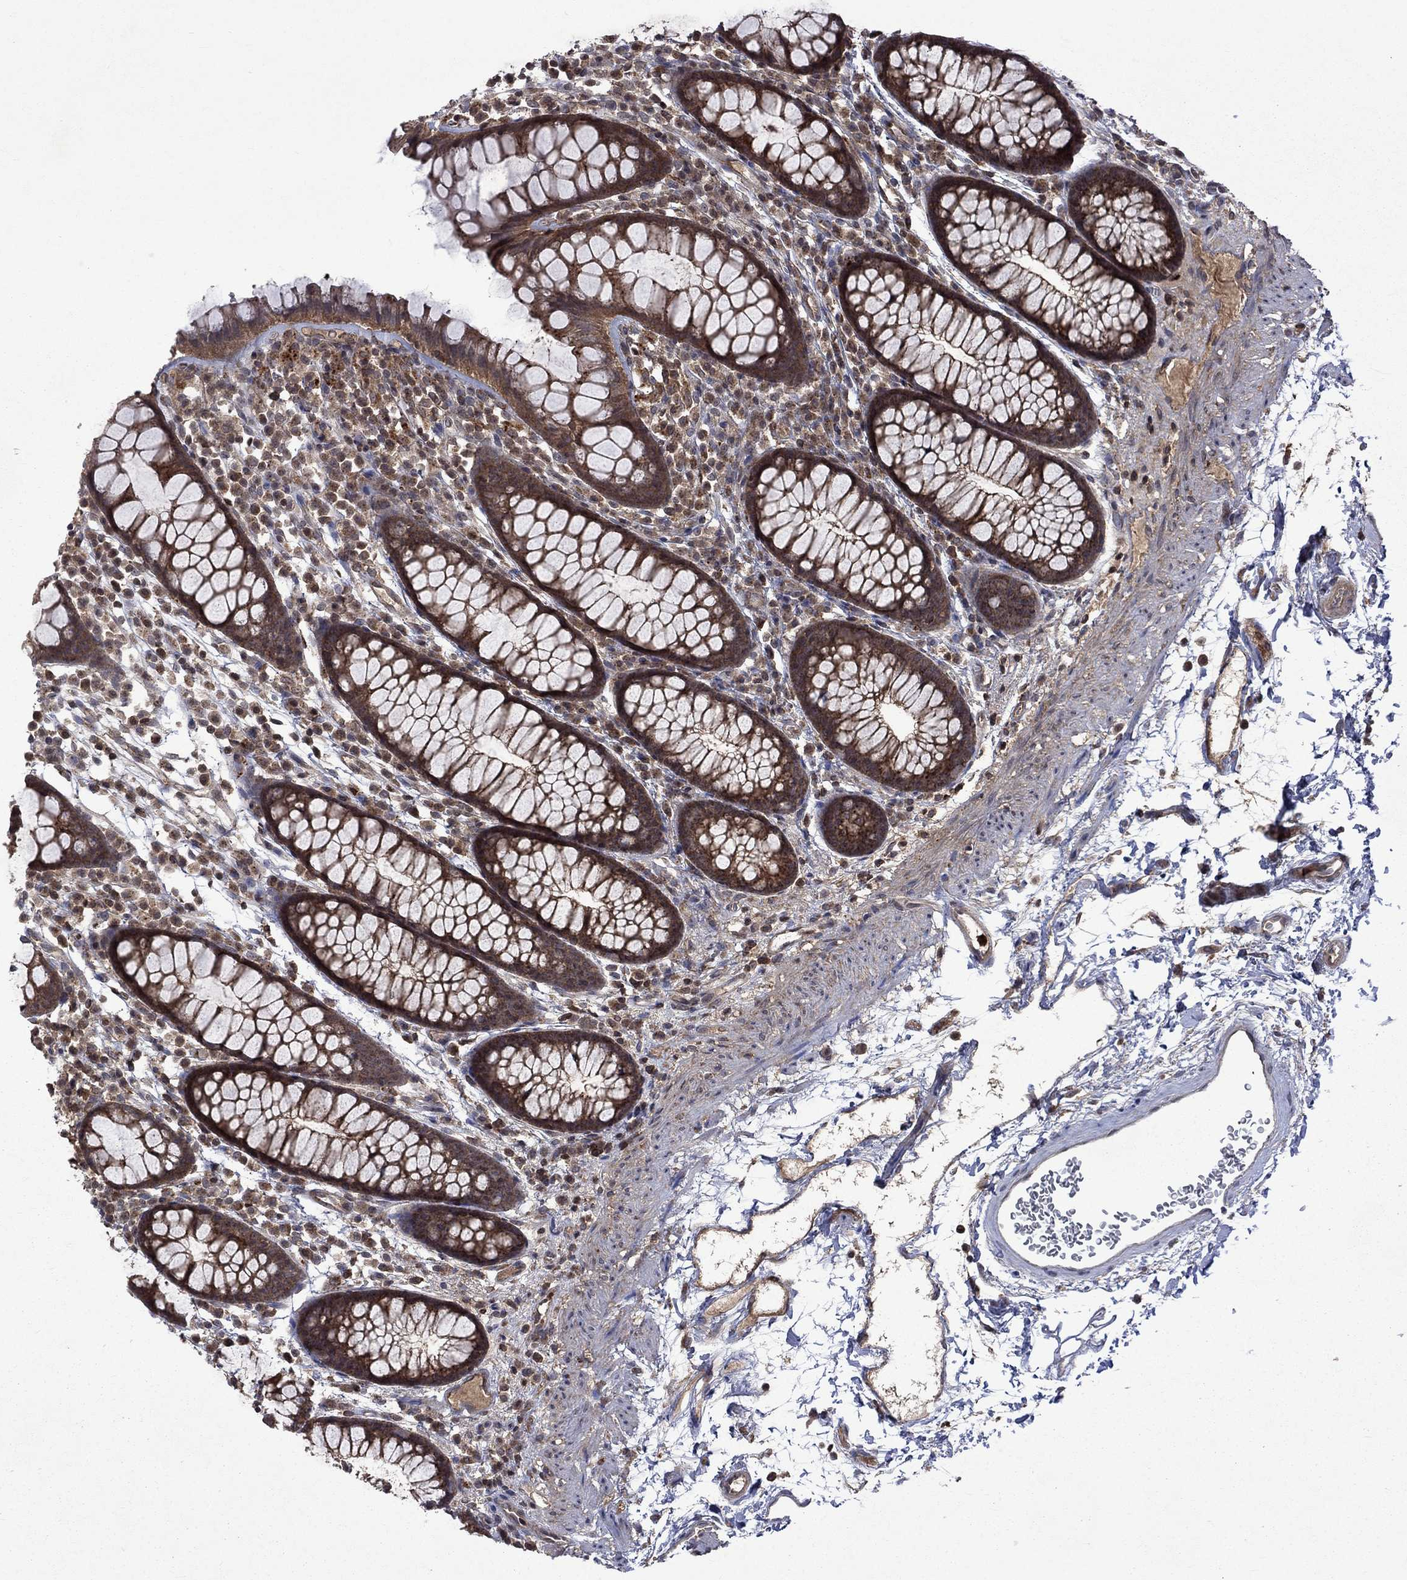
{"staining": {"intensity": "negative", "quantity": "none", "location": "none"}, "tissue": "colon", "cell_type": "Endothelial cells", "image_type": "normal", "snomed": [{"axis": "morphology", "description": "Normal tissue, NOS"}, {"axis": "topography", "description": "Colon"}], "caption": "DAB immunohistochemical staining of benign colon demonstrates no significant positivity in endothelial cells. (Brightfield microscopy of DAB (3,3'-diaminobenzidine) immunohistochemistry at high magnification).", "gene": "TMEM33", "patient": {"sex": "male", "age": 76}}